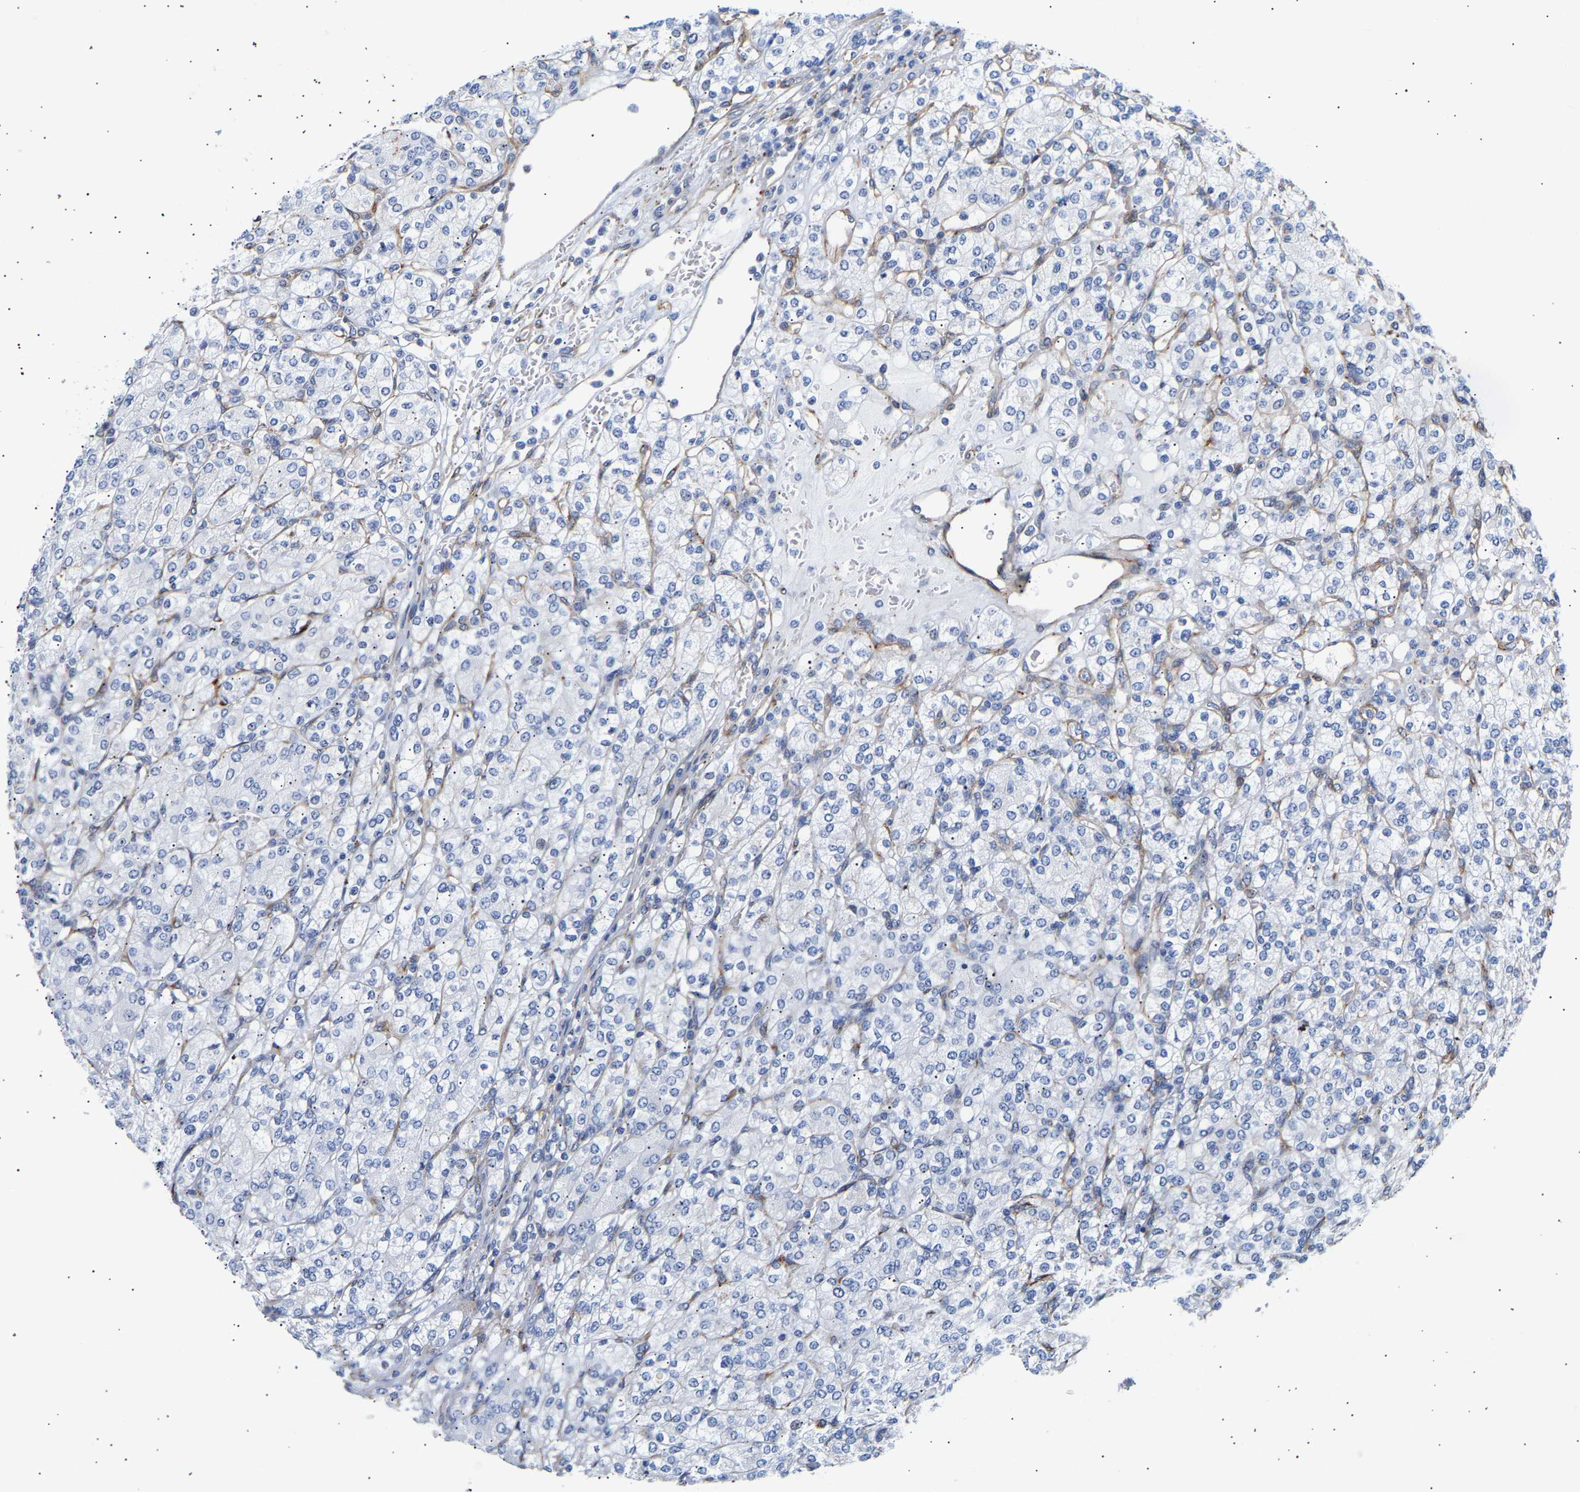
{"staining": {"intensity": "negative", "quantity": "none", "location": "none"}, "tissue": "renal cancer", "cell_type": "Tumor cells", "image_type": "cancer", "snomed": [{"axis": "morphology", "description": "Adenocarcinoma, NOS"}, {"axis": "topography", "description": "Kidney"}], "caption": "Histopathology image shows no significant protein positivity in tumor cells of renal cancer (adenocarcinoma).", "gene": "IGFBP7", "patient": {"sex": "male", "age": 77}}